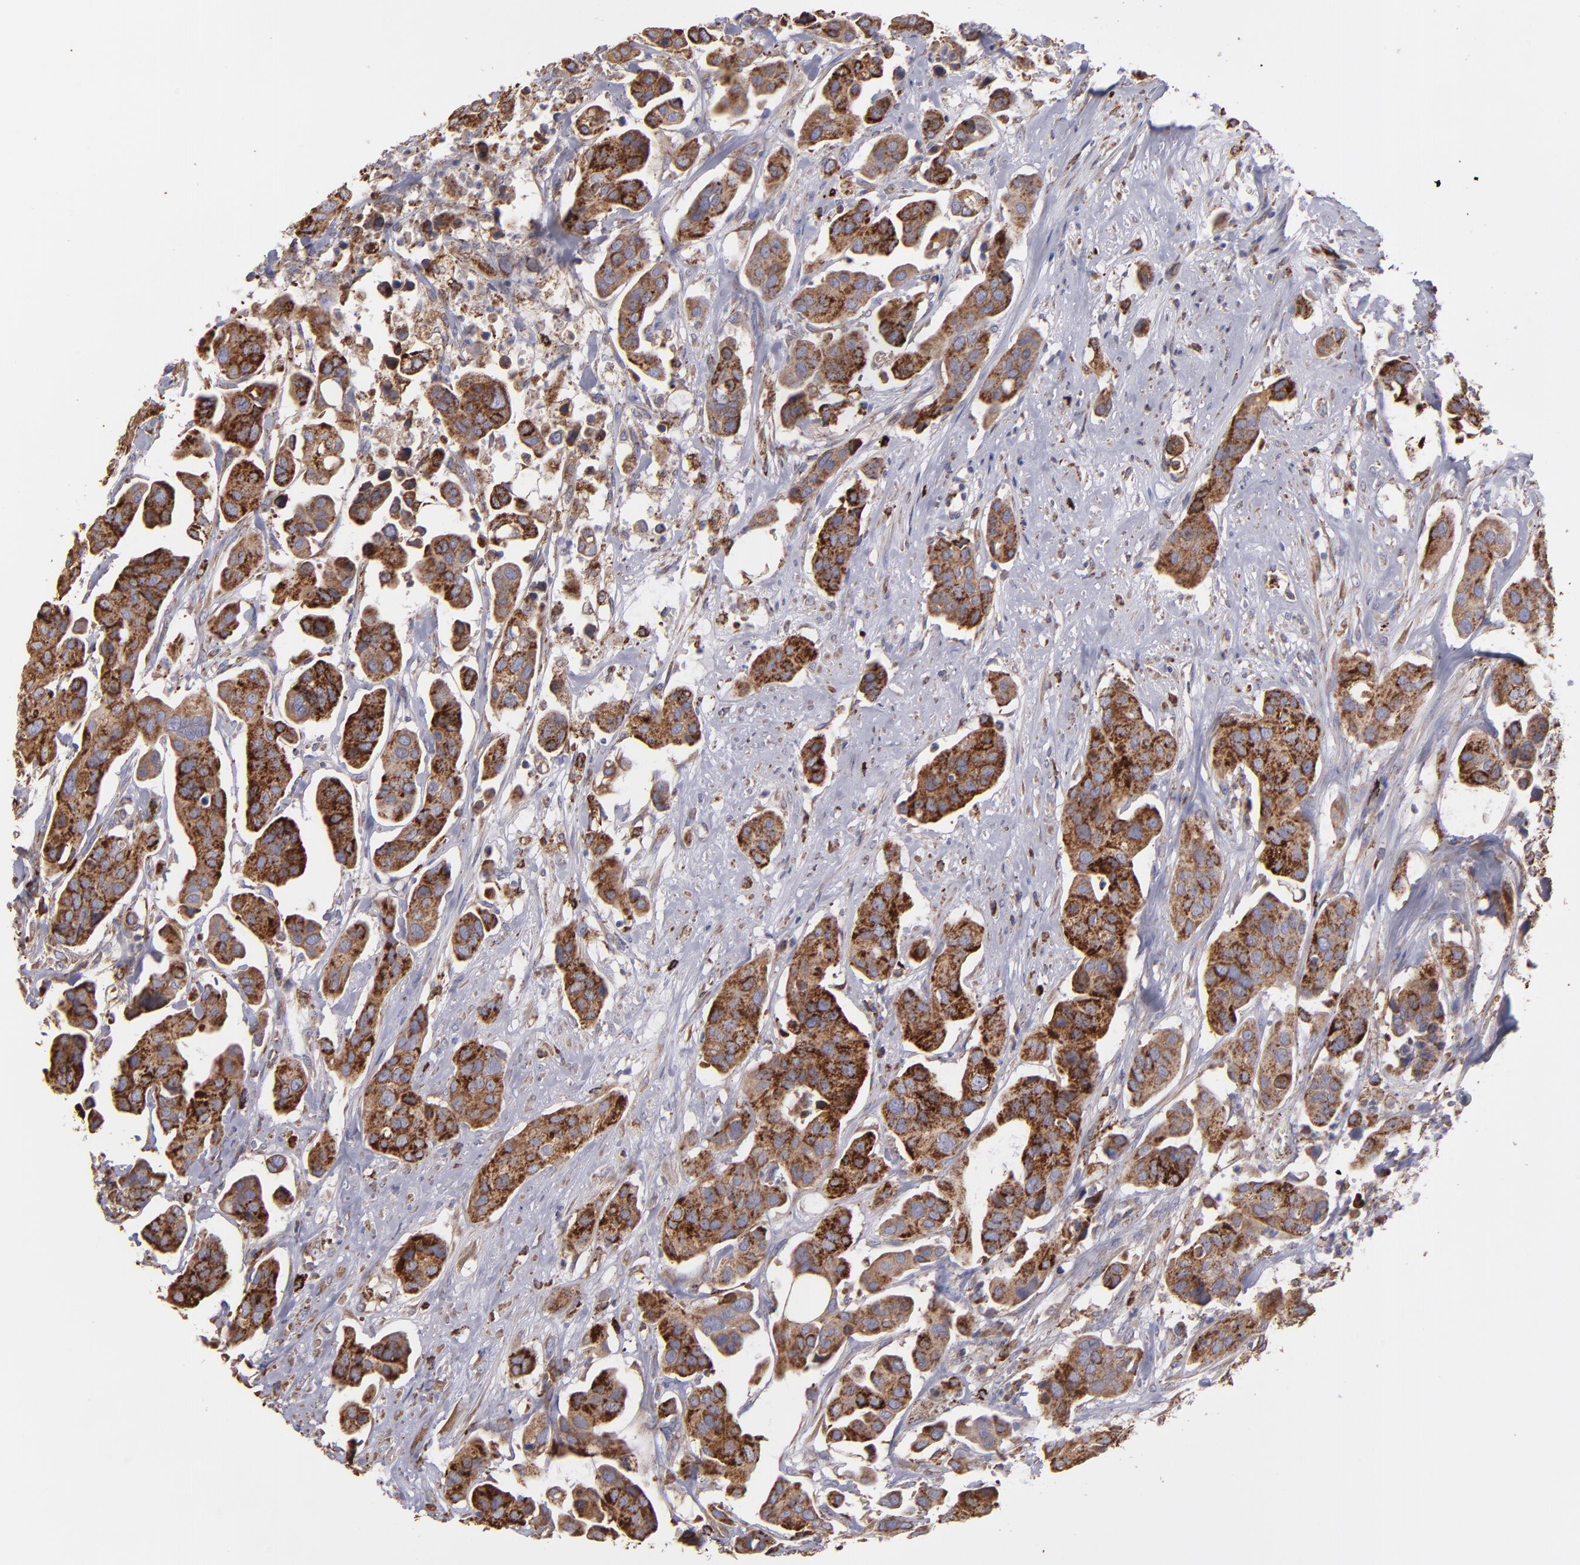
{"staining": {"intensity": "strong", "quantity": ">75%", "location": "cytoplasmic/membranous"}, "tissue": "urothelial cancer", "cell_type": "Tumor cells", "image_type": "cancer", "snomed": [{"axis": "morphology", "description": "Adenocarcinoma, NOS"}, {"axis": "topography", "description": "Urinary bladder"}], "caption": "A histopathology image of urothelial cancer stained for a protein demonstrates strong cytoplasmic/membranous brown staining in tumor cells. The staining was performed using DAB, with brown indicating positive protein expression. Nuclei are stained blue with hematoxylin.", "gene": "MAOB", "patient": {"sex": "male", "age": 61}}